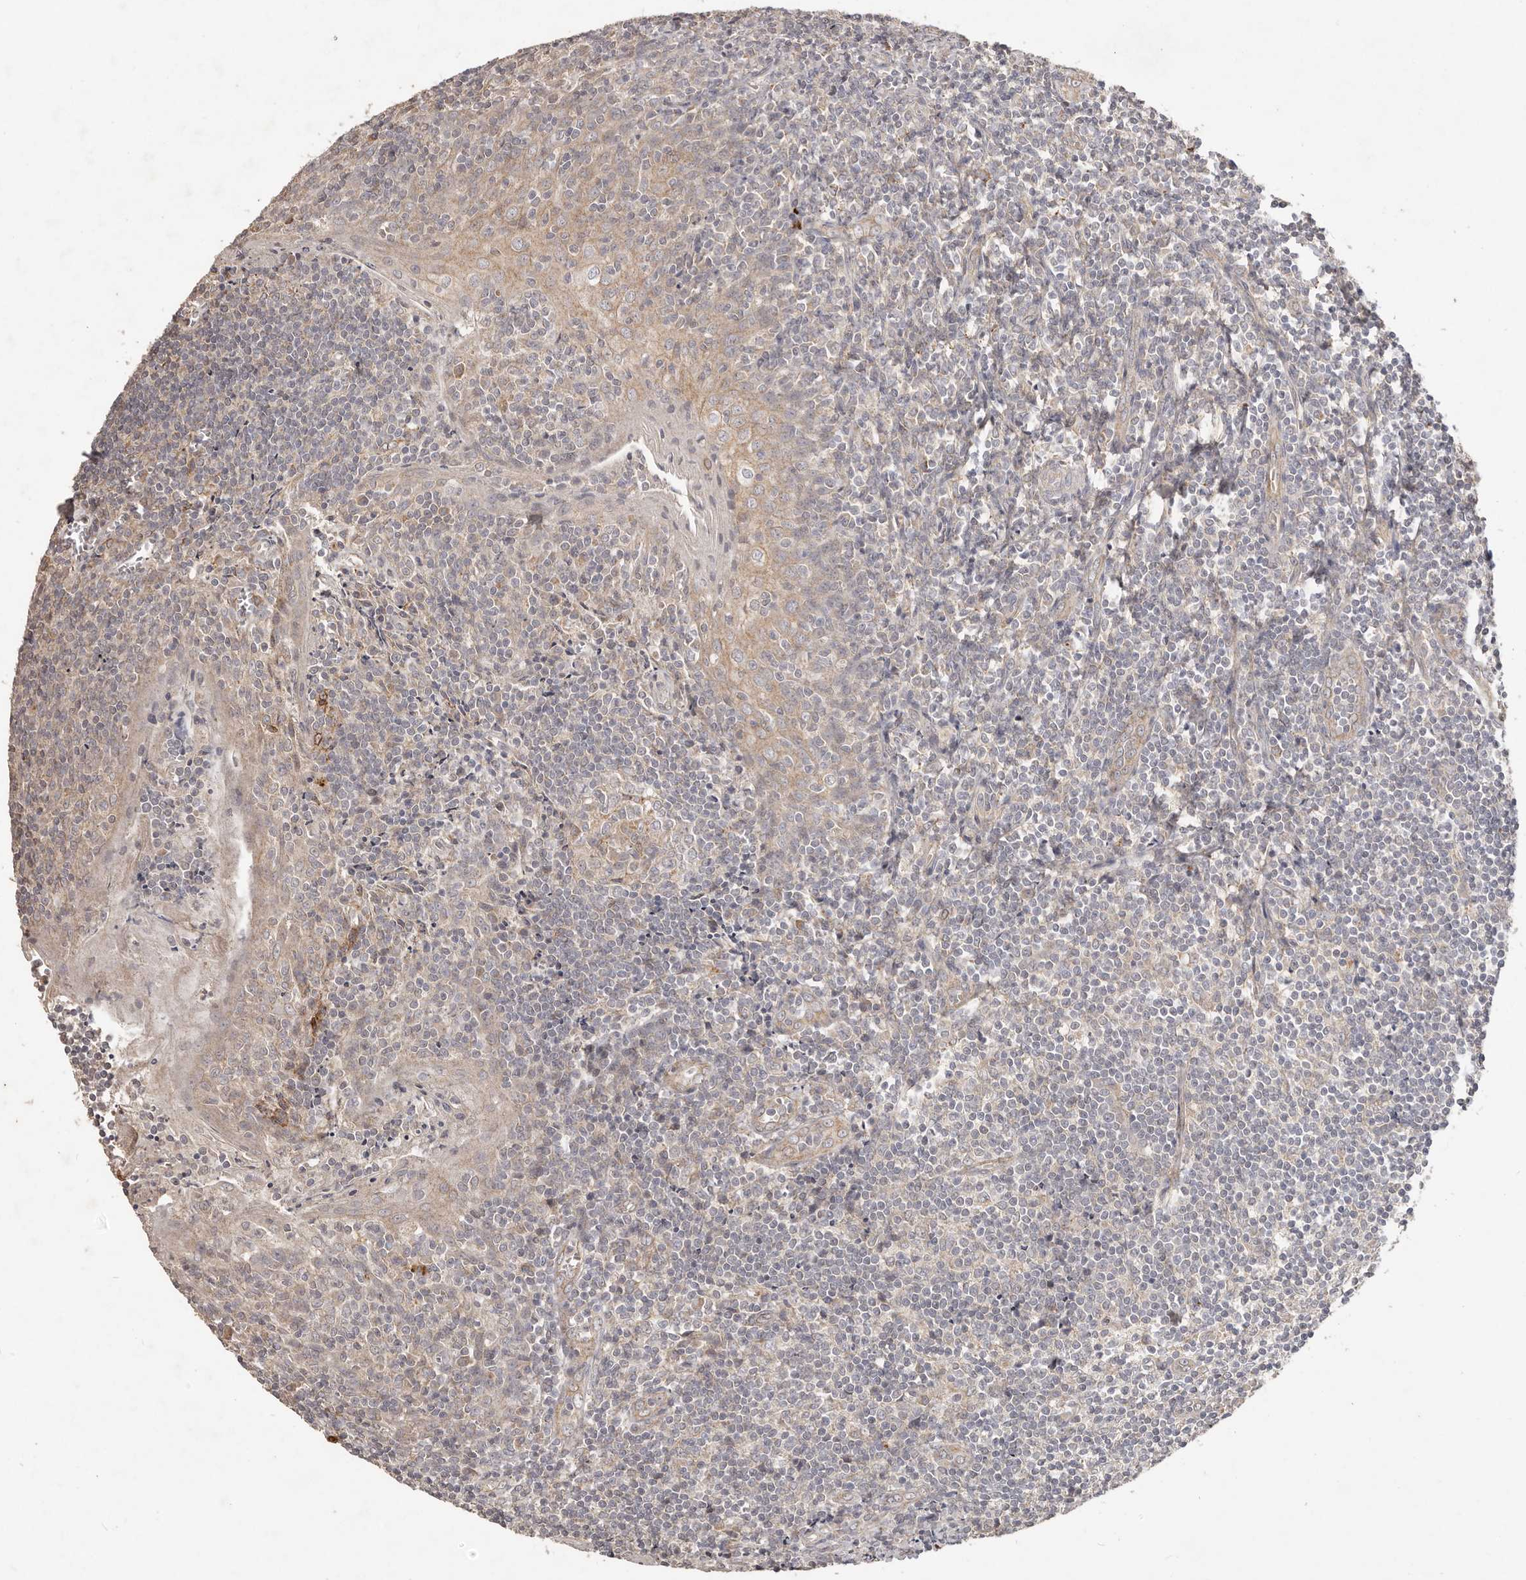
{"staining": {"intensity": "moderate", "quantity": "<25%", "location": "cytoplasmic/membranous"}, "tissue": "tonsil", "cell_type": "Germinal center cells", "image_type": "normal", "snomed": [{"axis": "morphology", "description": "Normal tissue, NOS"}, {"axis": "topography", "description": "Tonsil"}], "caption": "Normal tonsil was stained to show a protein in brown. There is low levels of moderate cytoplasmic/membranous staining in approximately <25% of germinal center cells.", "gene": "PLOD2", "patient": {"sex": "male", "age": 27}}